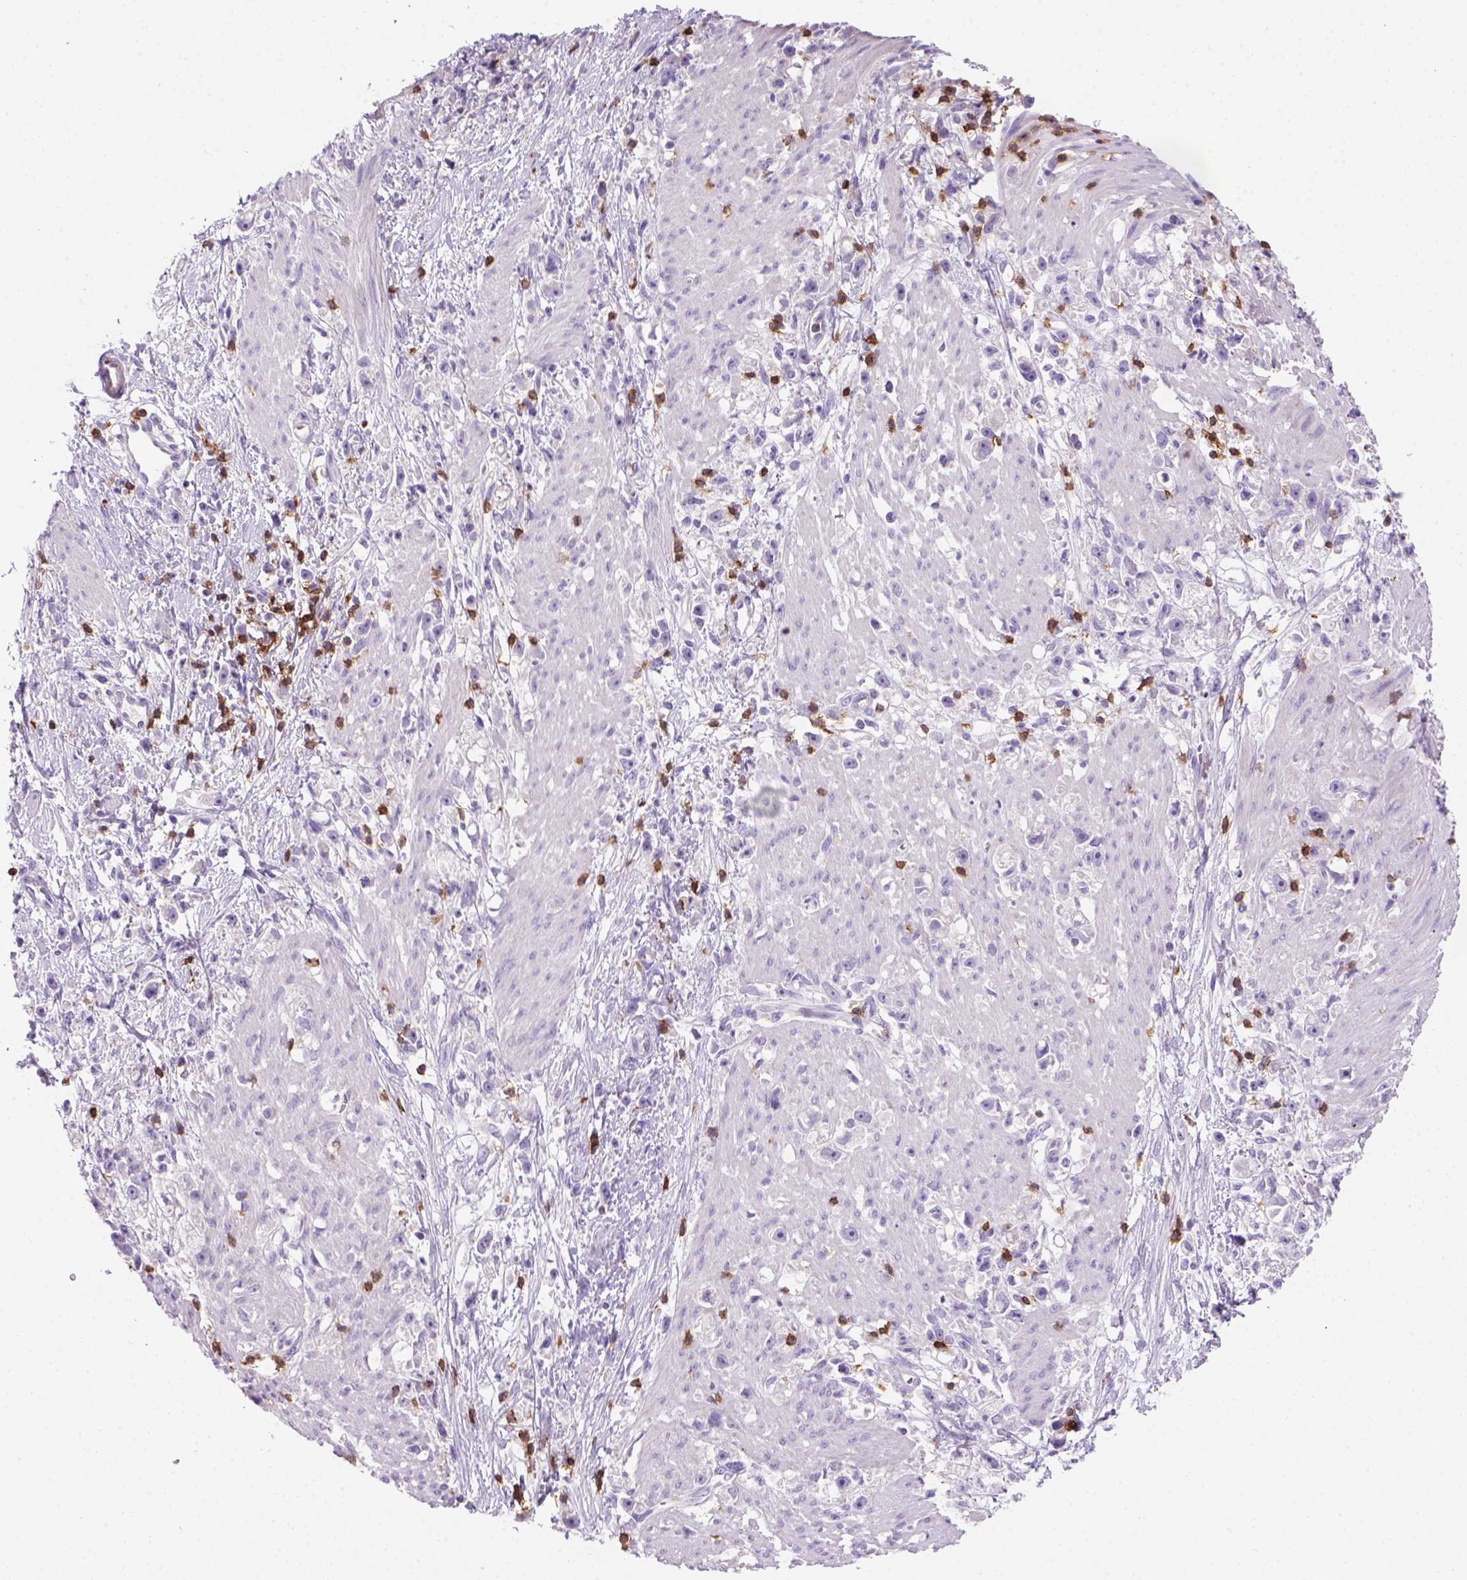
{"staining": {"intensity": "negative", "quantity": "none", "location": "none"}, "tissue": "stomach cancer", "cell_type": "Tumor cells", "image_type": "cancer", "snomed": [{"axis": "morphology", "description": "Adenocarcinoma, NOS"}, {"axis": "topography", "description": "Stomach"}], "caption": "Immunohistochemical staining of adenocarcinoma (stomach) exhibits no significant staining in tumor cells.", "gene": "CD3E", "patient": {"sex": "female", "age": 59}}